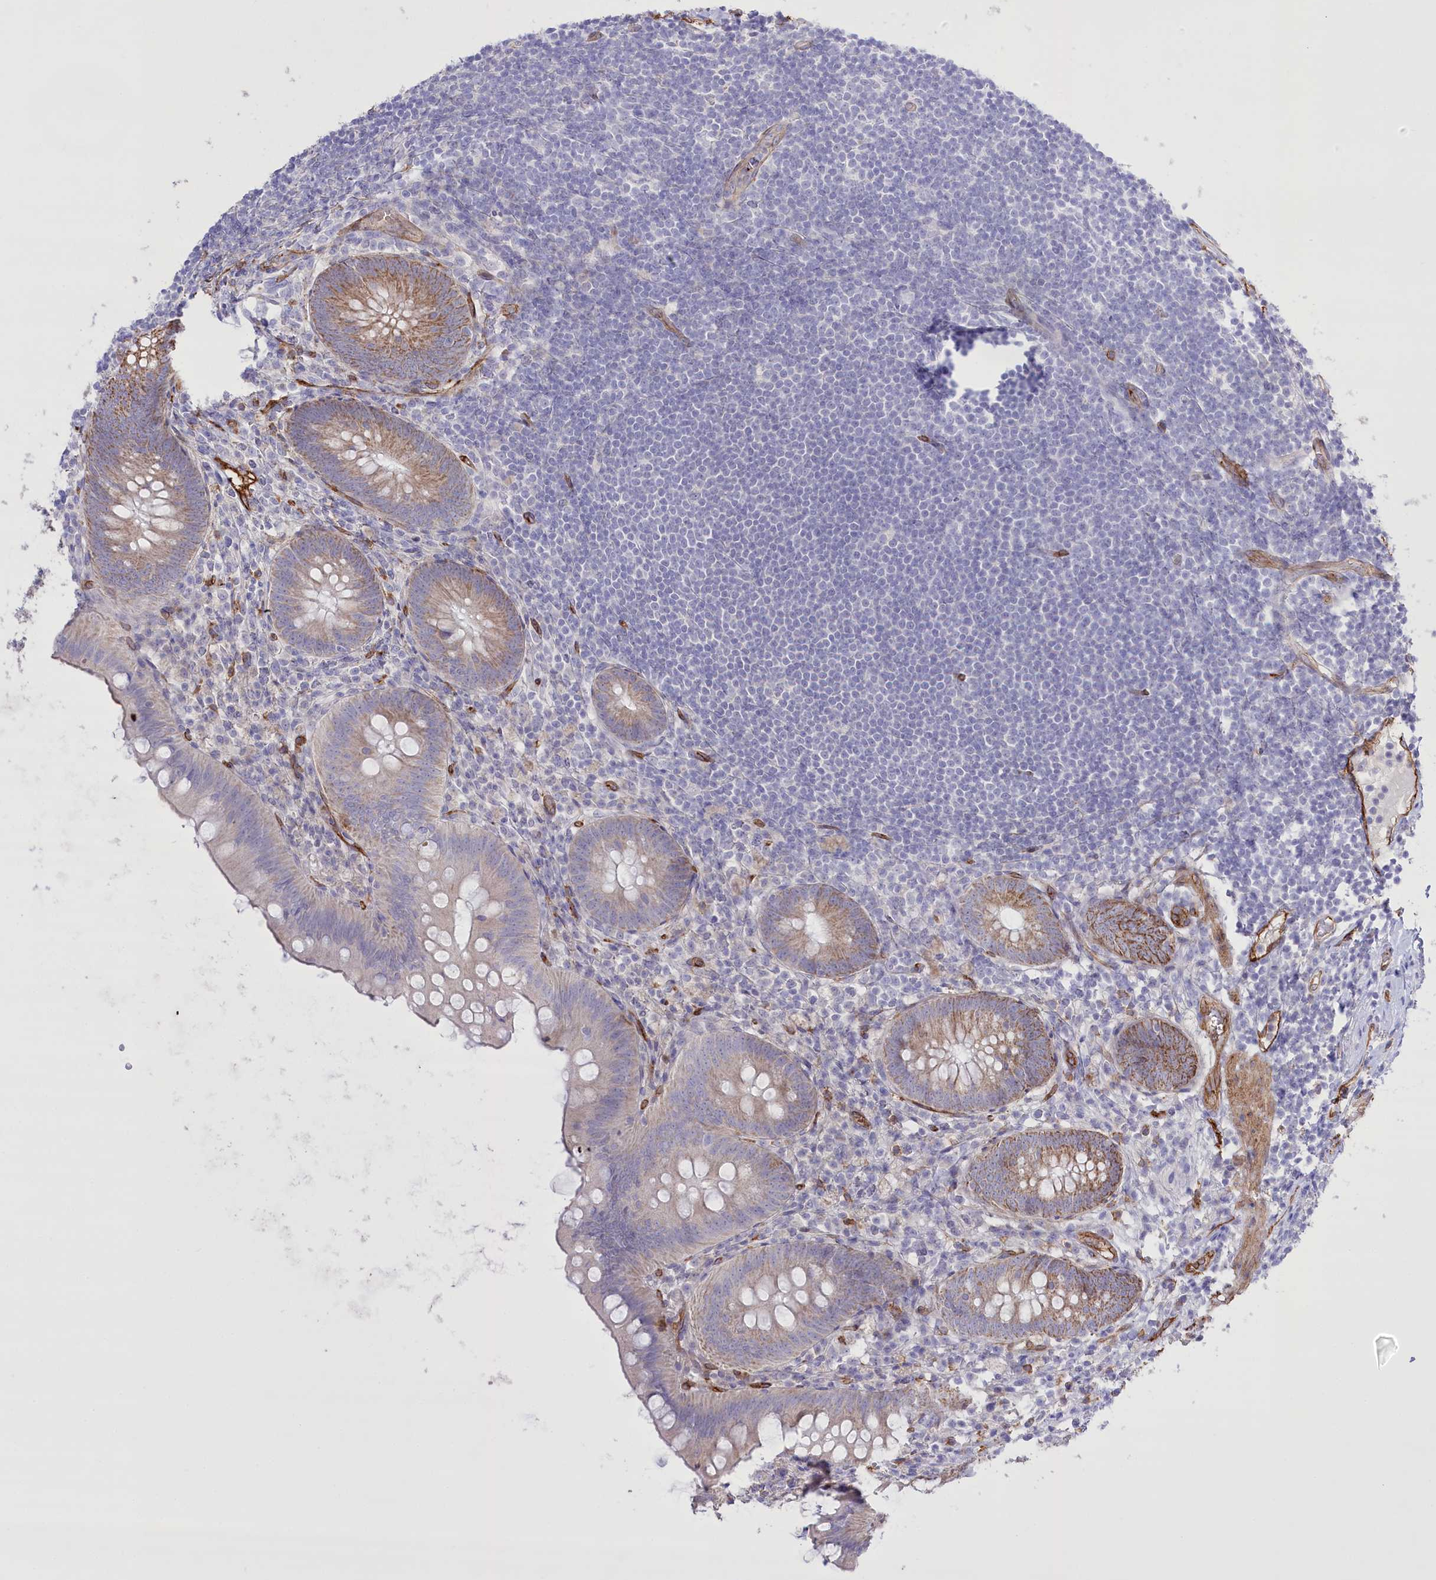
{"staining": {"intensity": "moderate", "quantity": "25%-75%", "location": "cytoplasmic/membranous"}, "tissue": "appendix", "cell_type": "Glandular cells", "image_type": "normal", "snomed": [{"axis": "morphology", "description": "Normal tissue, NOS"}, {"axis": "topography", "description": "Appendix"}], "caption": "A brown stain highlights moderate cytoplasmic/membranous positivity of a protein in glandular cells of benign human appendix. (DAB IHC with brightfield microscopy, high magnification).", "gene": "SLC39A10", "patient": {"sex": "female", "age": 62}}